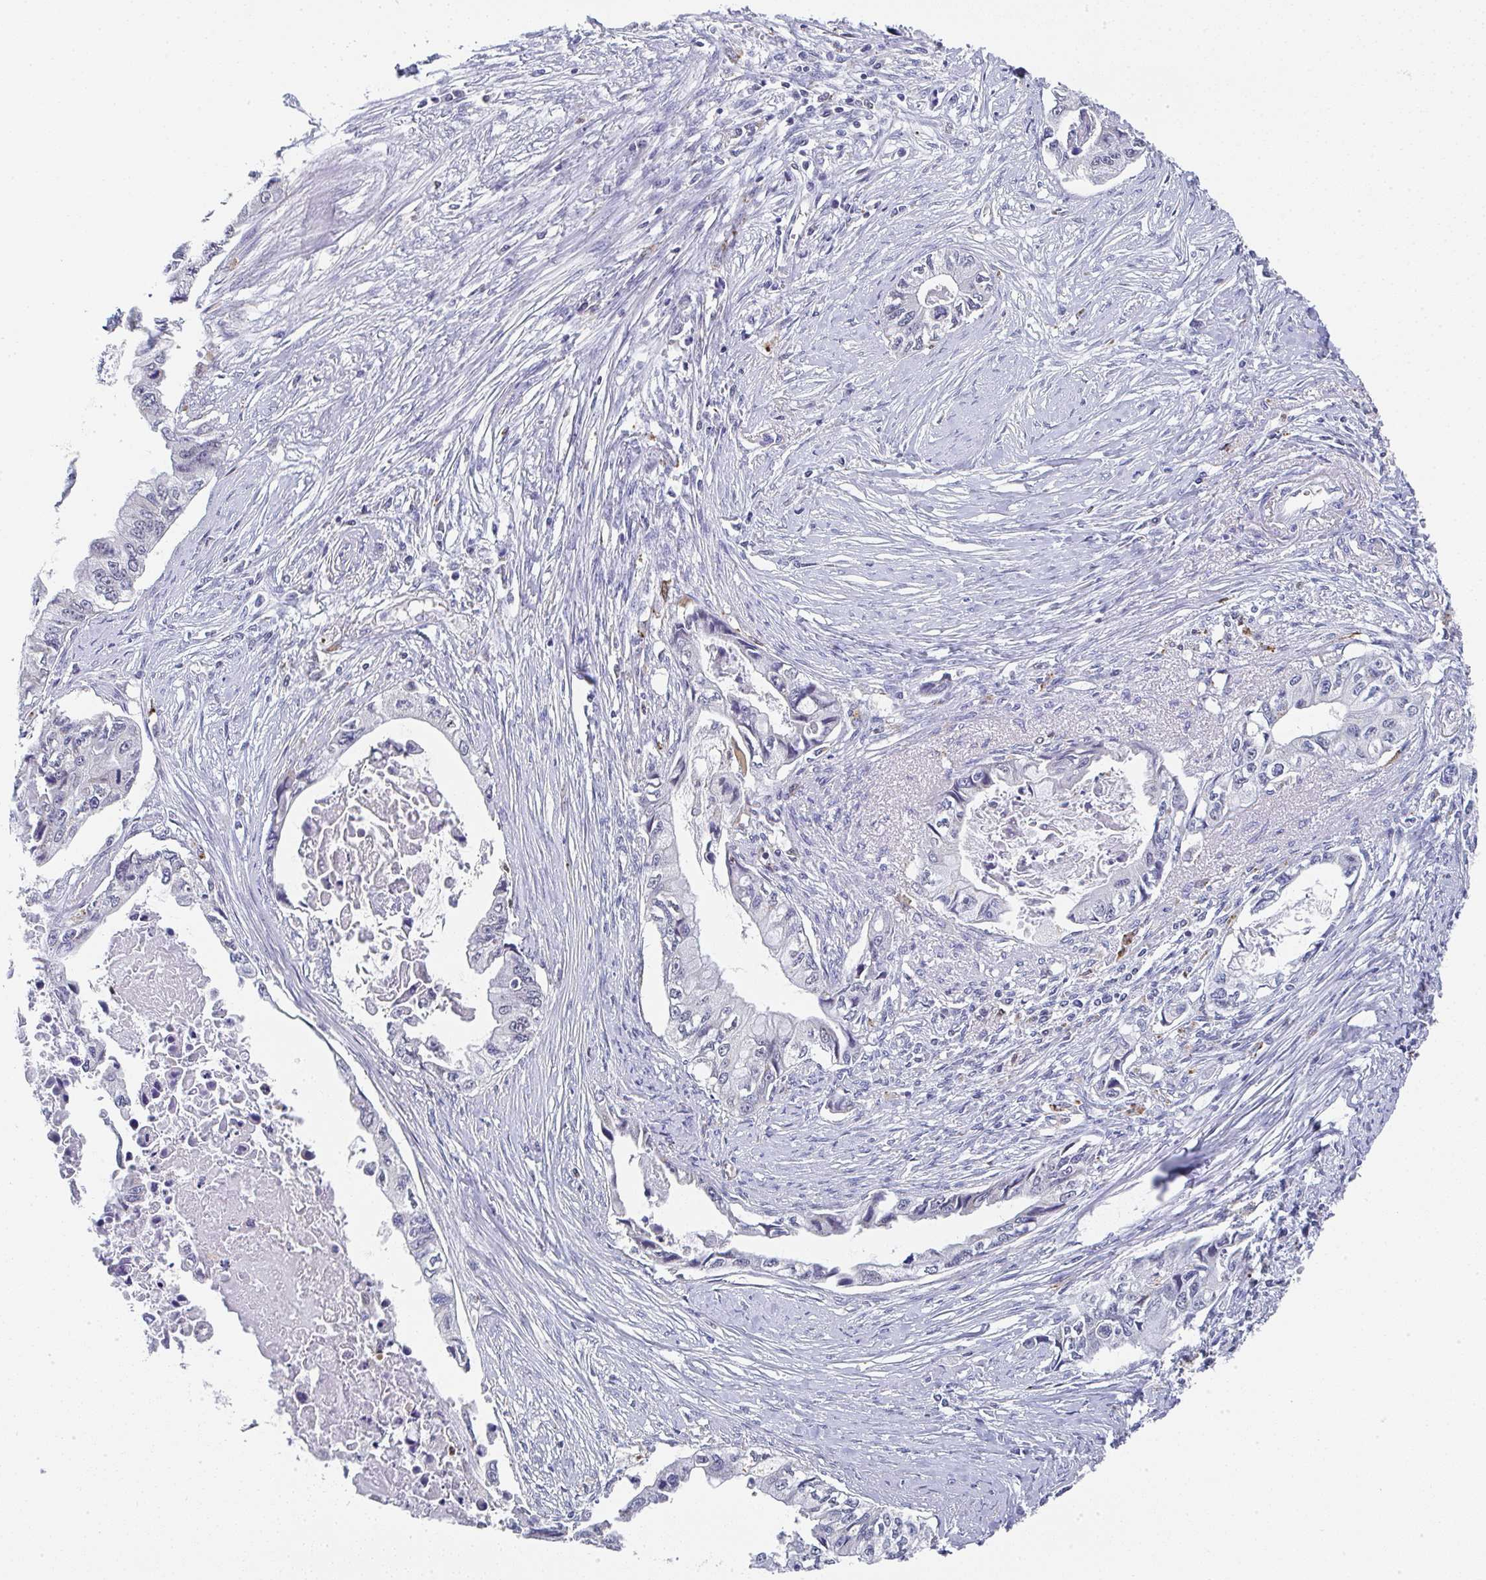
{"staining": {"intensity": "negative", "quantity": "none", "location": "none"}, "tissue": "pancreatic cancer", "cell_type": "Tumor cells", "image_type": "cancer", "snomed": [{"axis": "morphology", "description": "Adenocarcinoma, NOS"}, {"axis": "topography", "description": "Pancreas"}], "caption": "This histopathology image is of pancreatic cancer (adenocarcinoma) stained with immunohistochemistry to label a protein in brown with the nuclei are counter-stained blue. There is no positivity in tumor cells.", "gene": "NCF1", "patient": {"sex": "male", "age": 66}}